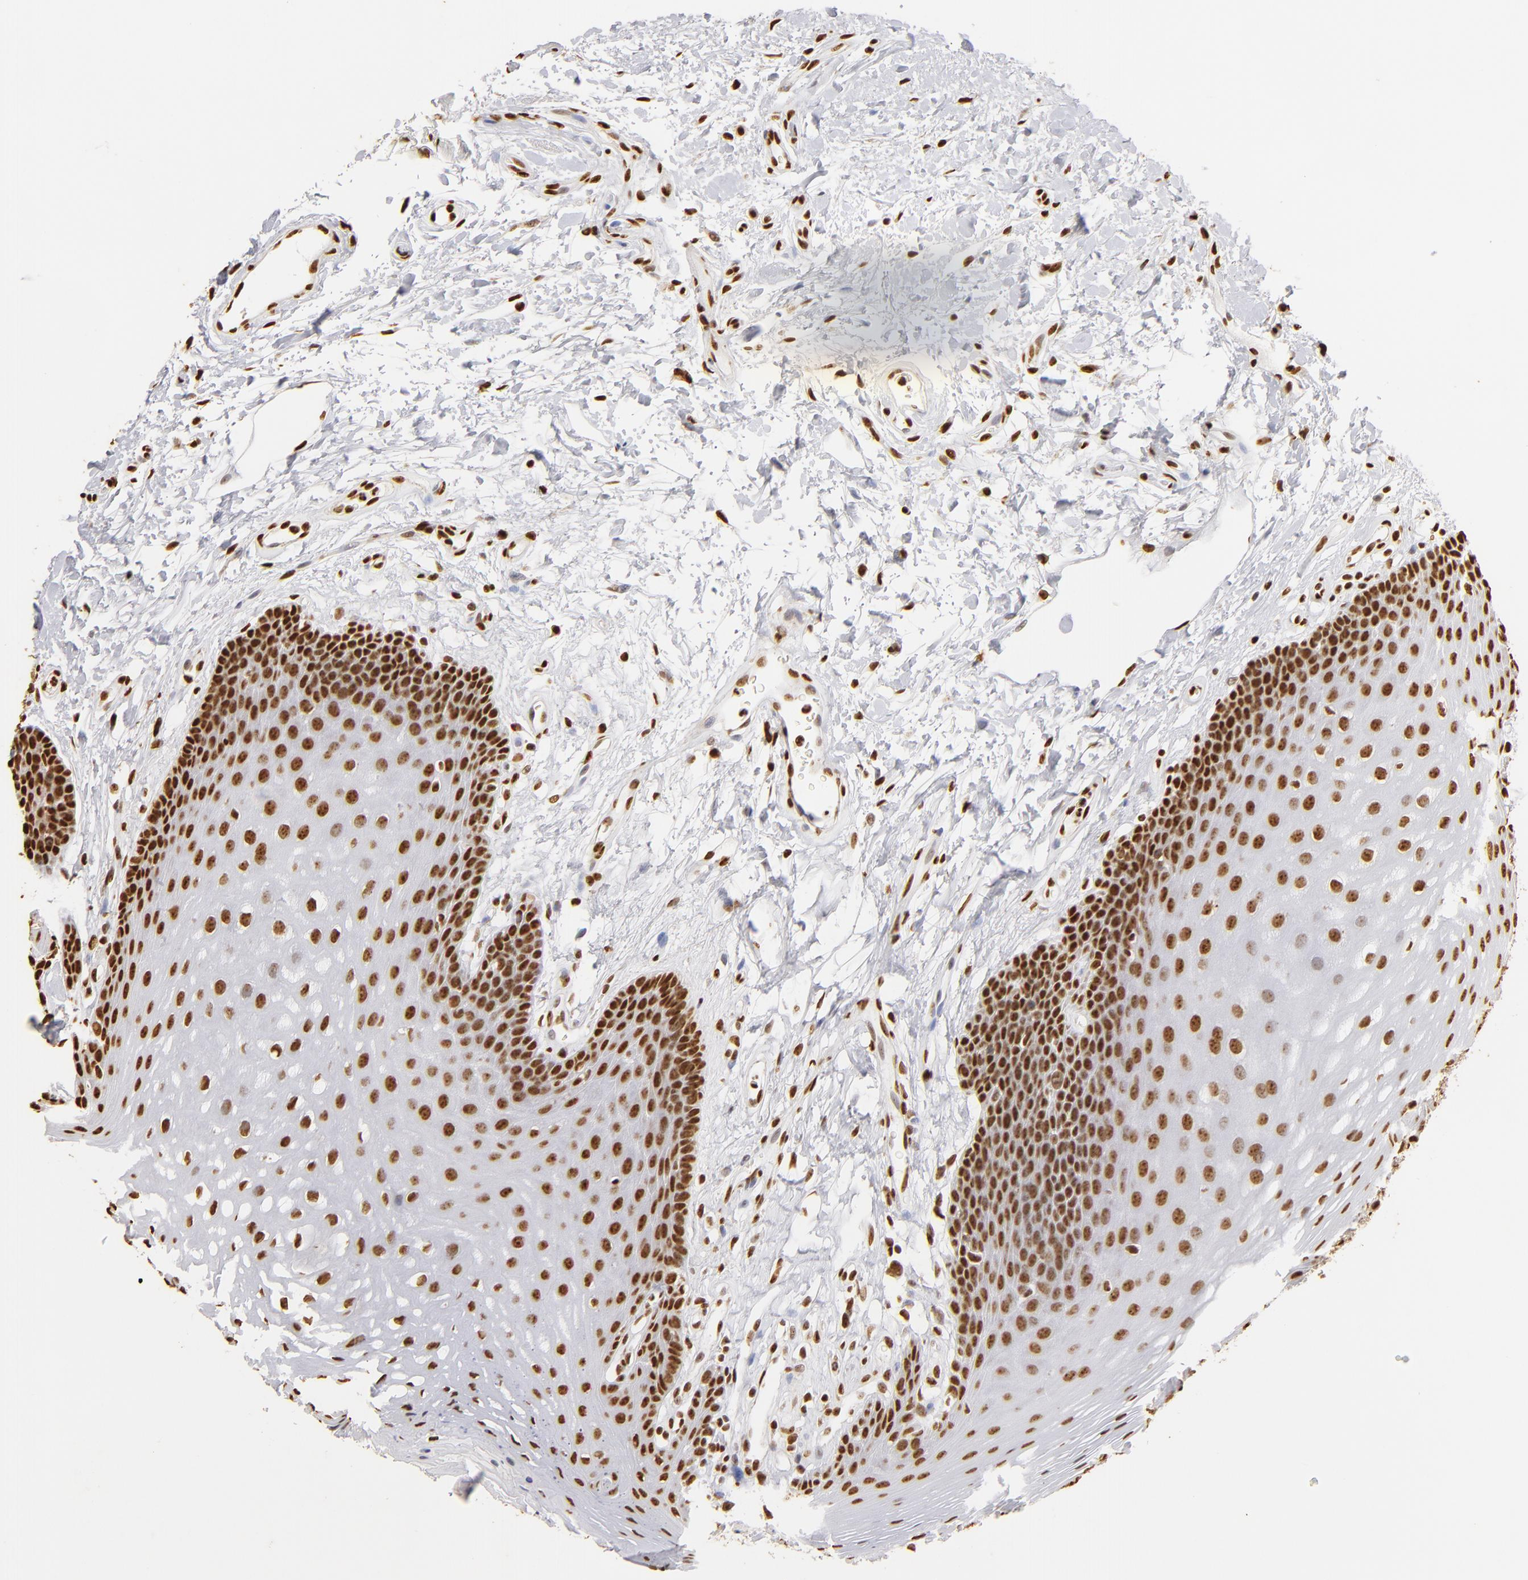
{"staining": {"intensity": "strong", "quantity": ">75%", "location": "nuclear"}, "tissue": "oral mucosa", "cell_type": "Squamous epithelial cells", "image_type": "normal", "snomed": [{"axis": "morphology", "description": "Normal tissue, NOS"}, {"axis": "topography", "description": "Oral tissue"}], "caption": "An IHC photomicrograph of benign tissue is shown. Protein staining in brown highlights strong nuclear positivity in oral mucosa within squamous epithelial cells.", "gene": "ILF3", "patient": {"sex": "male", "age": 62}}